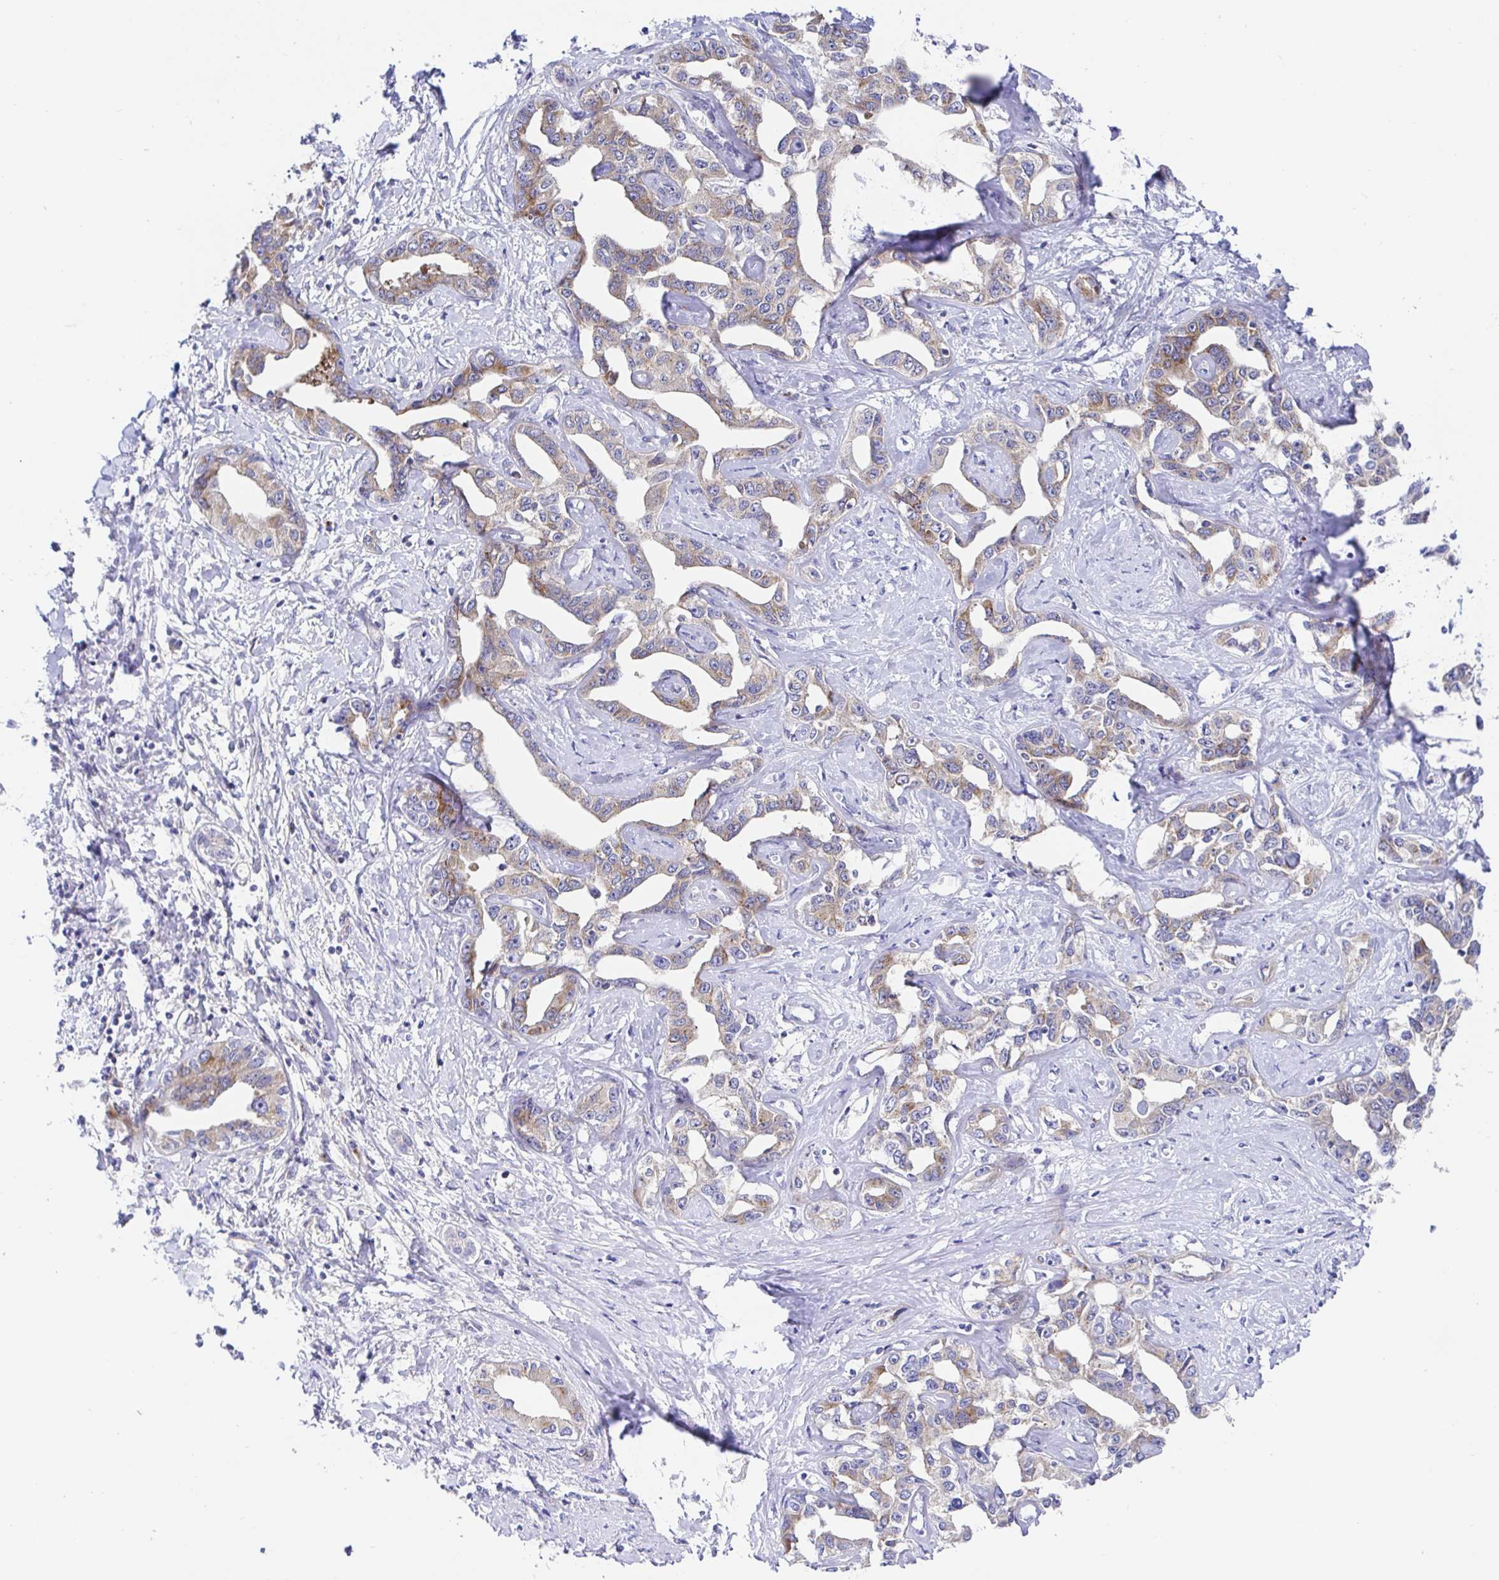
{"staining": {"intensity": "weak", "quantity": "25%-75%", "location": "cytoplasmic/membranous"}, "tissue": "liver cancer", "cell_type": "Tumor cells", "image_type": "cancer", "snomed": [{"axis": "morphology", "description": "Cholangiocarcinoma"}, {"axis": "topography", "description": "Liver"}], "caption": "This is an image of immunohistochemistry (IHC) staining of liver cancer (cholangiocarcinoma), which shows weak staining in the cytoplasmic/membranous of tumor cells.", "gene": "GOLGA1", "patient": {"sex": "male", "age": 59}}